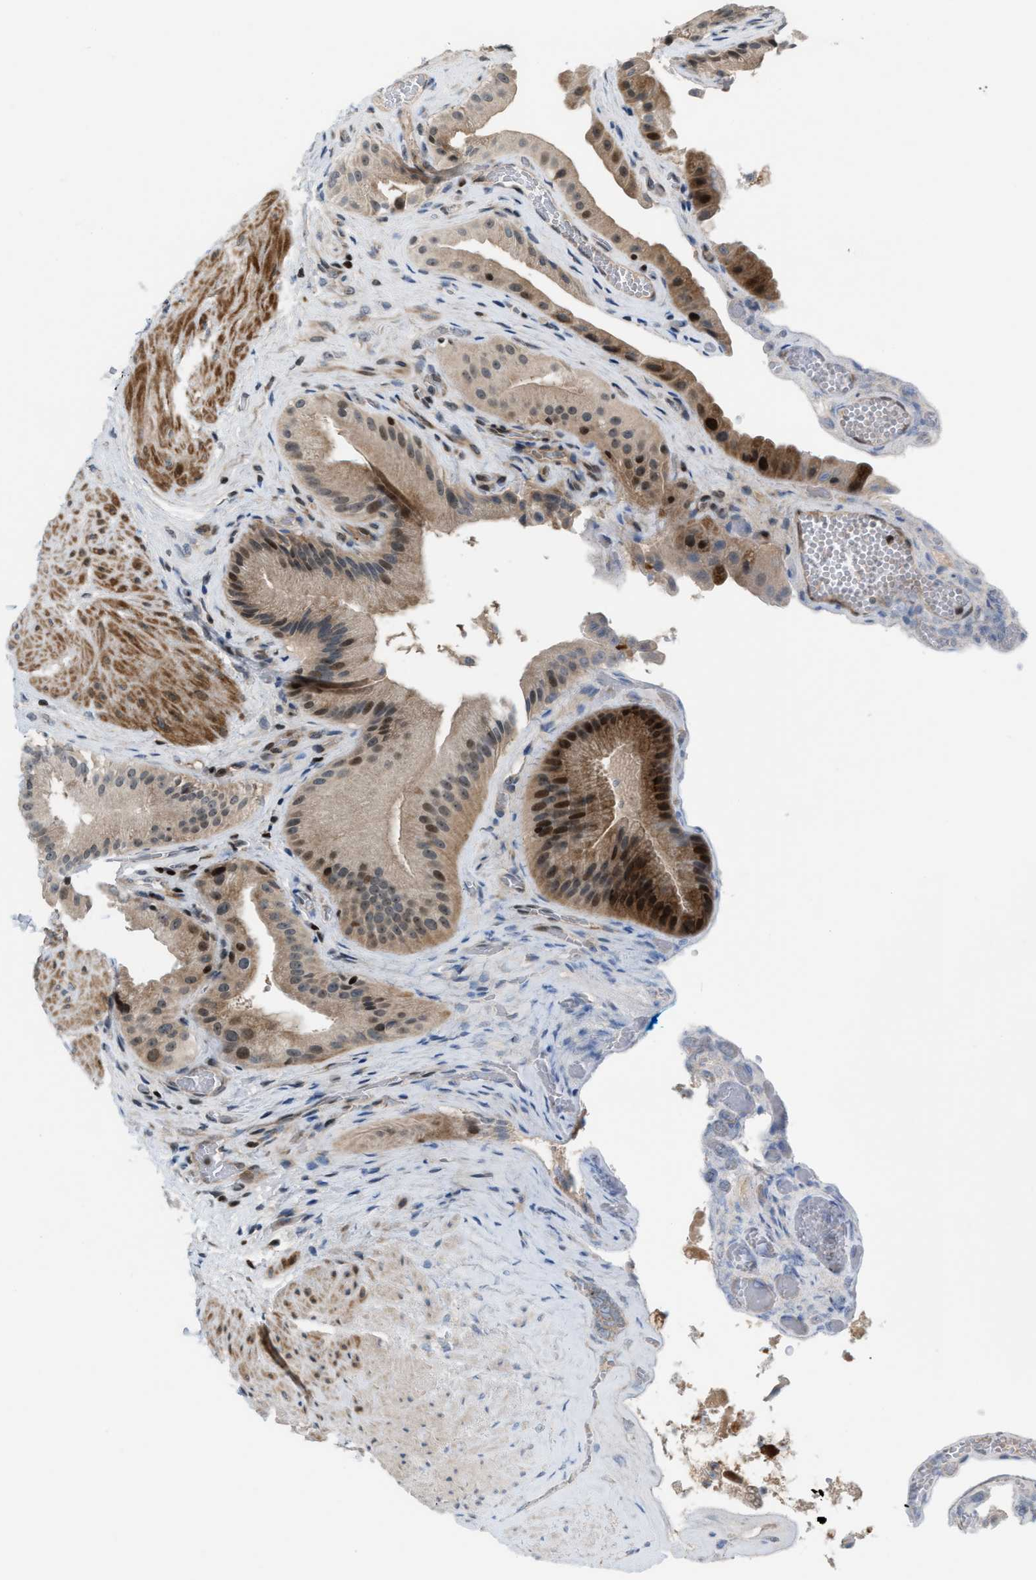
{"staining": {"intensity": "moderate", "quantity": ">75%", "location": "cytoplasmic/membranous,nuclear"}, "tissue": "gallbladder", "cell_type": "Glandular cells", "image_type": "normal", "snomed": [{"axis": "morphology", "description": "Normal tissue, NOS"}, {"axis": "topography", "description": "Gallbladder"}], "caption": "A high-resolution photomicrograph shows immunohistochemistry (IHC) staining of unremarkable gallbladder, which demonstrates moderate cytoplasmic/membranous,nuclear expression in about >75% of glandular cells. (Stains: DAB (3,3'-diaminobenzidine) in brown, nuclei in blue, Microscopy: brightfield microscopy at high magnification).", "gene": "ZNF276", "patient": {"sex": "male", "age": 49}}